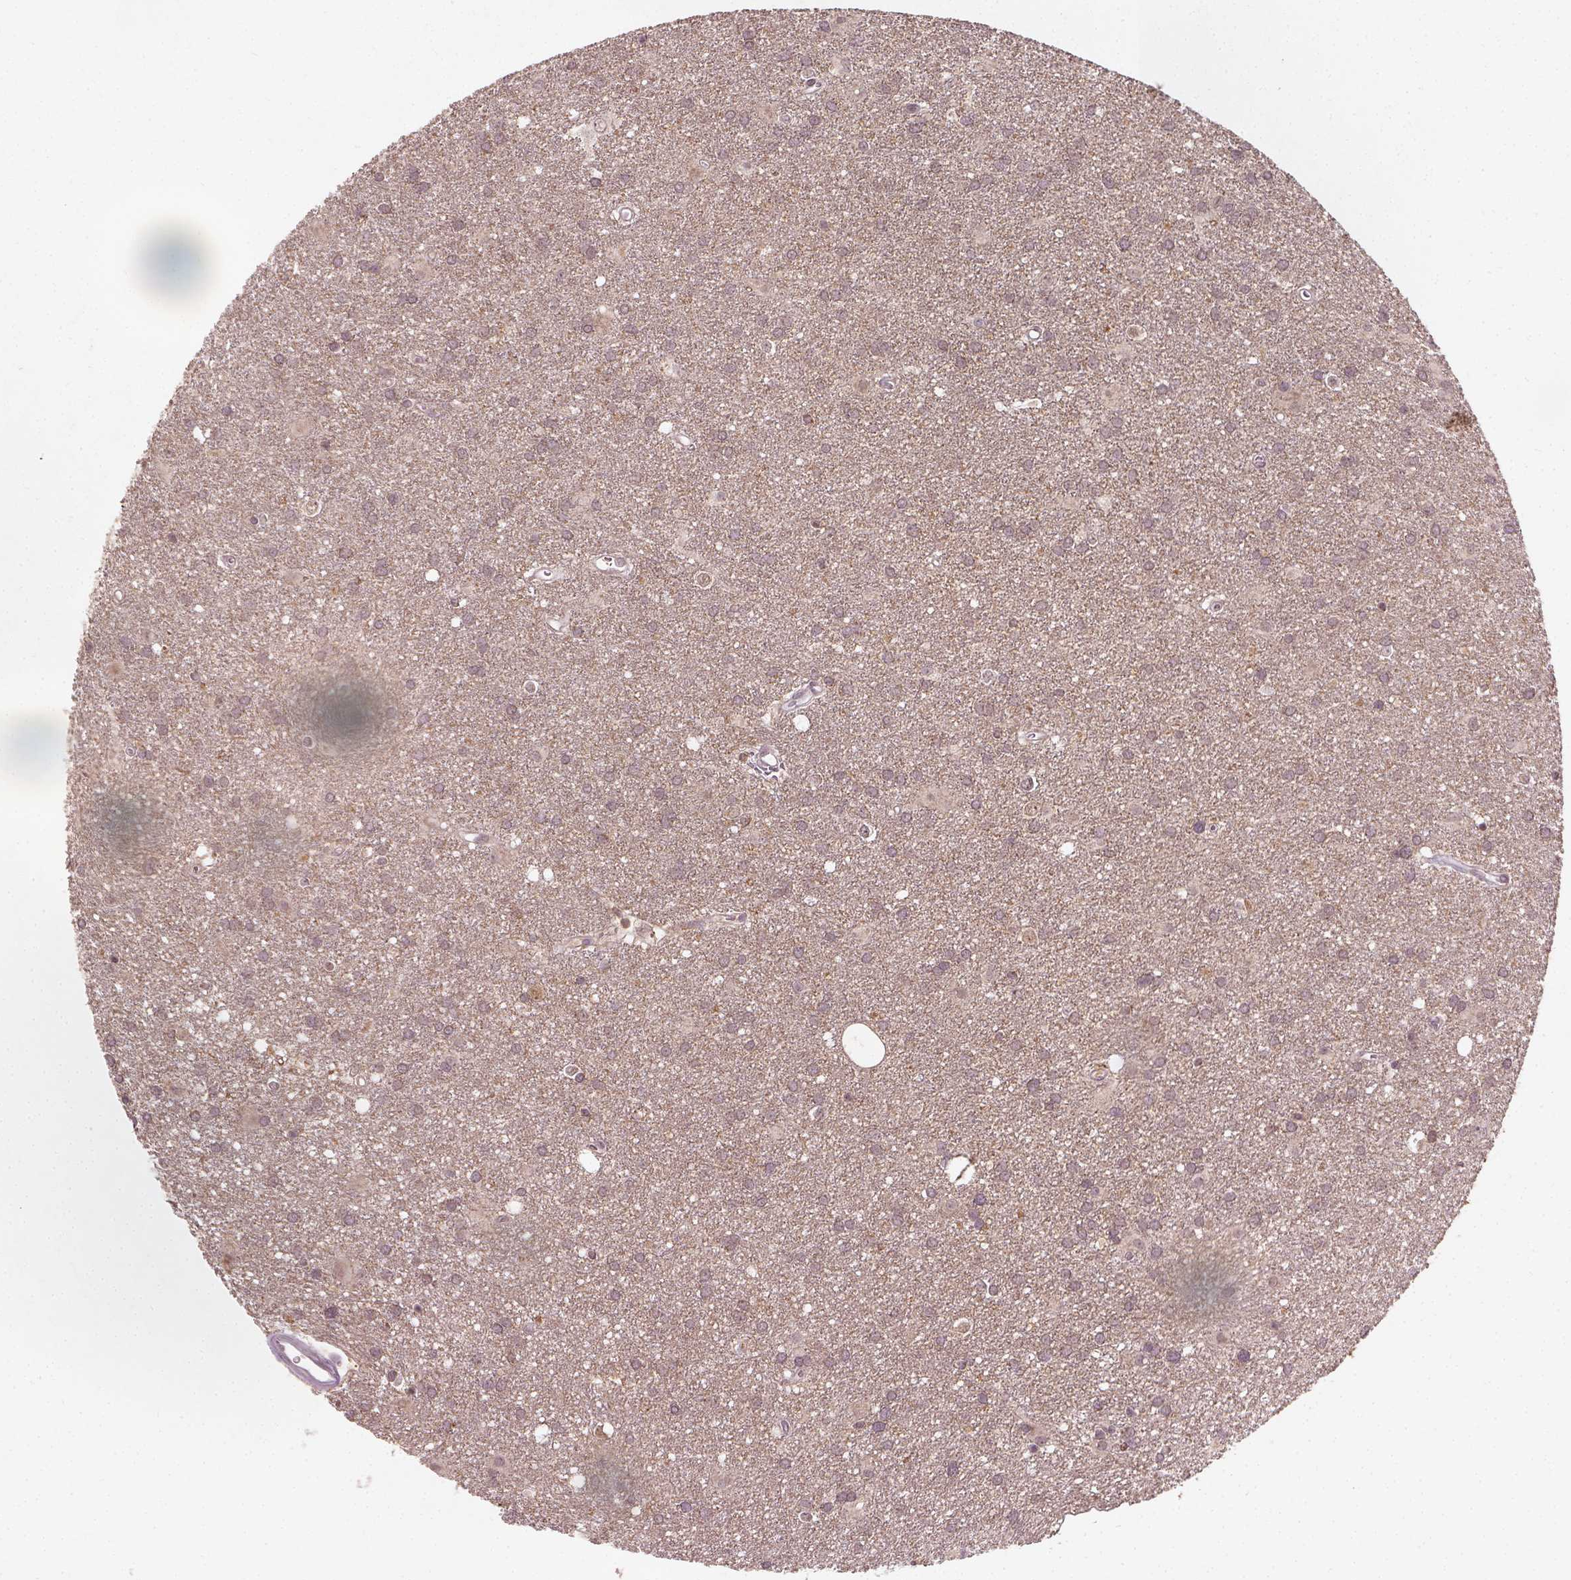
{"staining": {"intensity": "weak", "quantity": ">75%", "location": "cytoplasmic/membranous"}, "tissue": "glioma", "cell_type": "Tumor cells", "image_type": "cancer", "snomed": [{"axis": "morphology", "description": "Glioma, malignant, Low grade"}, {"axis": "topography", "description": "Brain"}], "caption": "Tumor cells display low levels of weak cytoplasmic/membranous positivity in about >75% of cells in glioma.", "gene": "CAMKK1", "patient": {"sex": "male", "age": 58}}